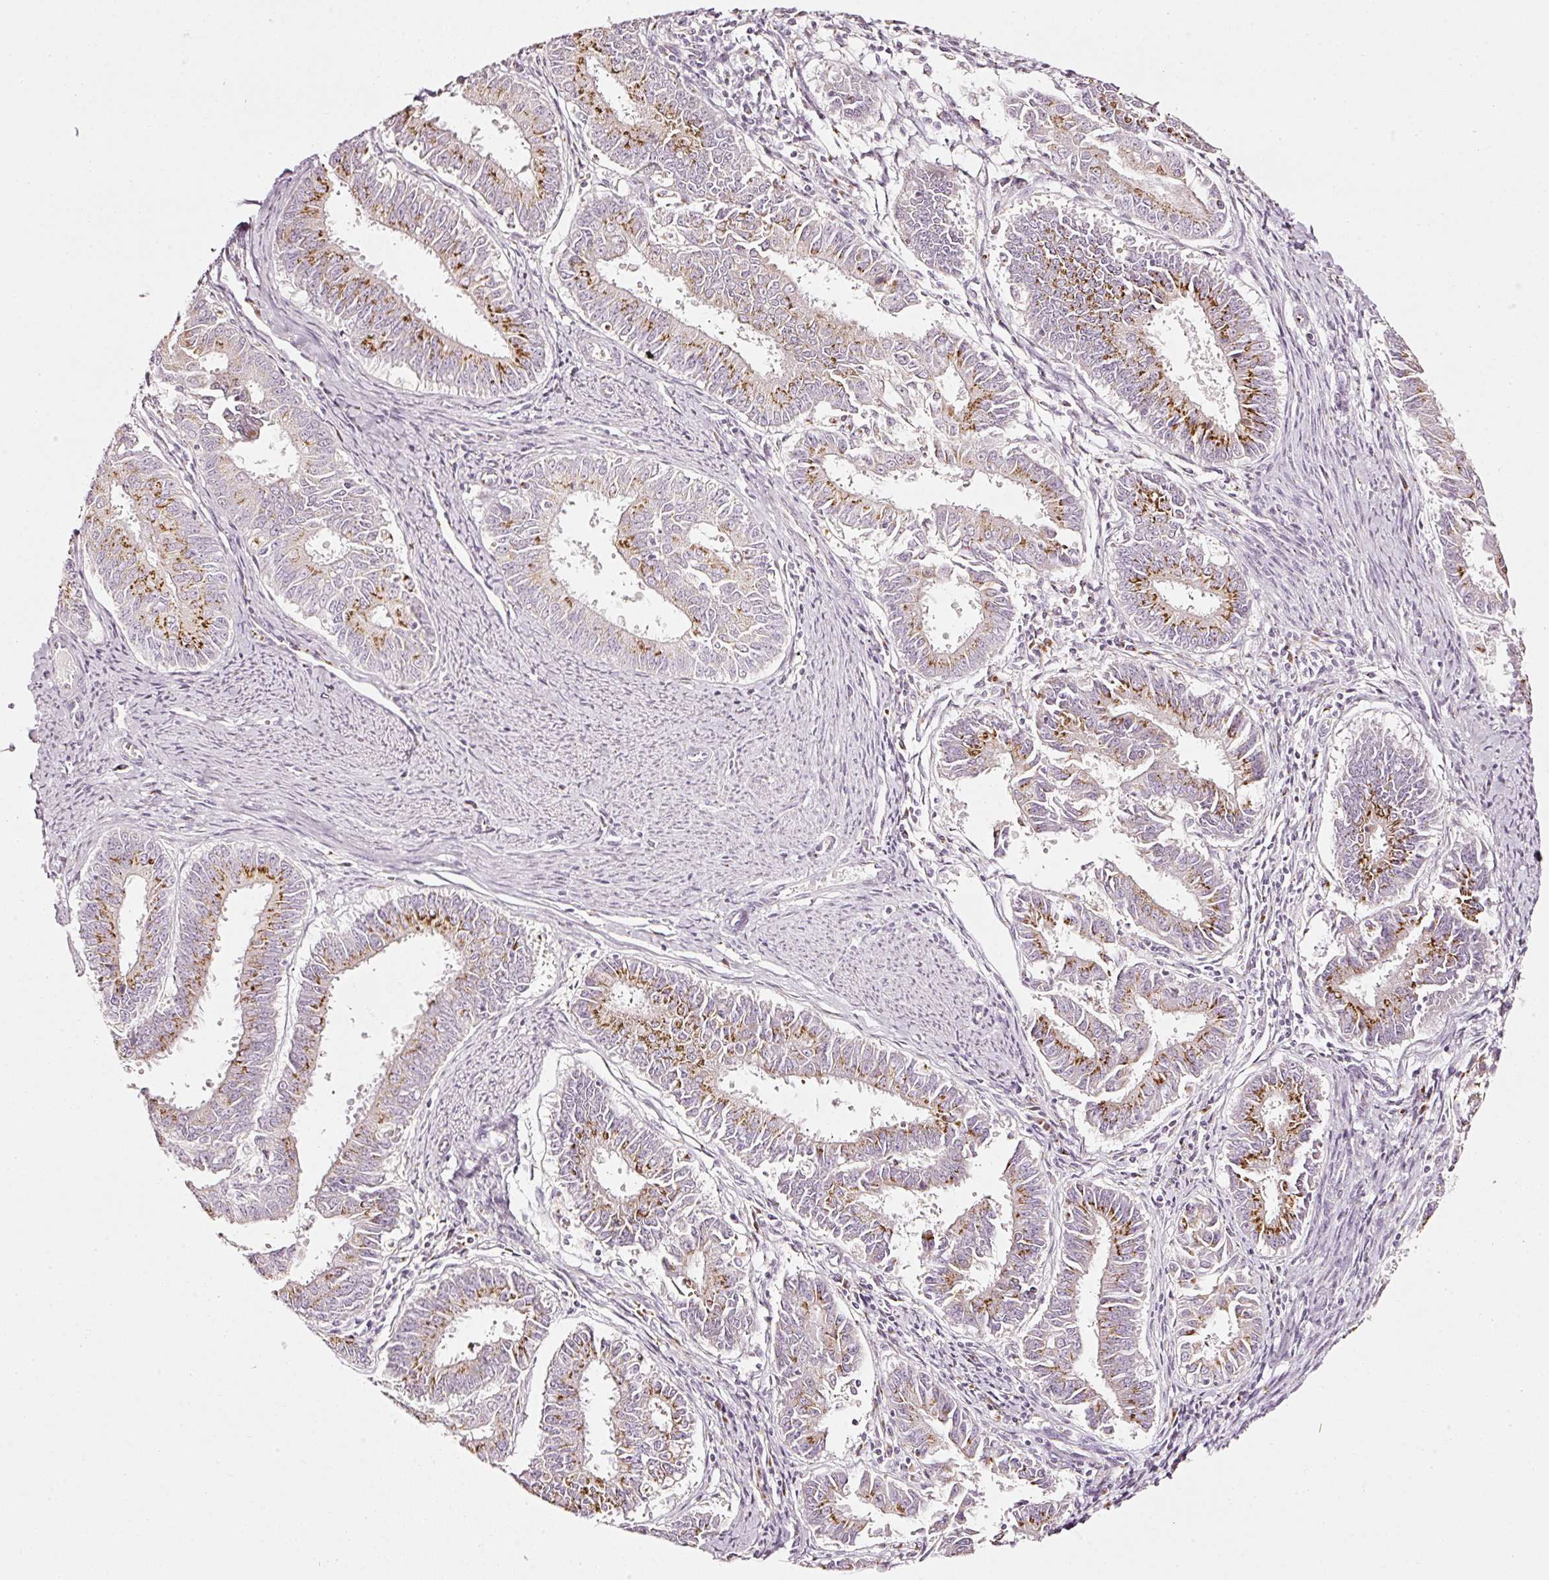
{"staining": {"intensity": "moderate", "quantity": ">75%", "location": "cytoplasmic/membranous"}, "tissue": "endometrial cancer", "cell_type": "Tumor cells", "image_type": "cancer", "snomed": [{"axis": "morphology", "description": "Adenocarcinoma, NOS"}, {"axis": "topography", "description": "Endometrium"}], "caption": "Moderate cytoplasmic/membranous expression is identified in about >75% of tumor cells in adenocarcinoma (endometrial).", "gene": "SDF4", "patient": {"sex": "female", "age": 73}}